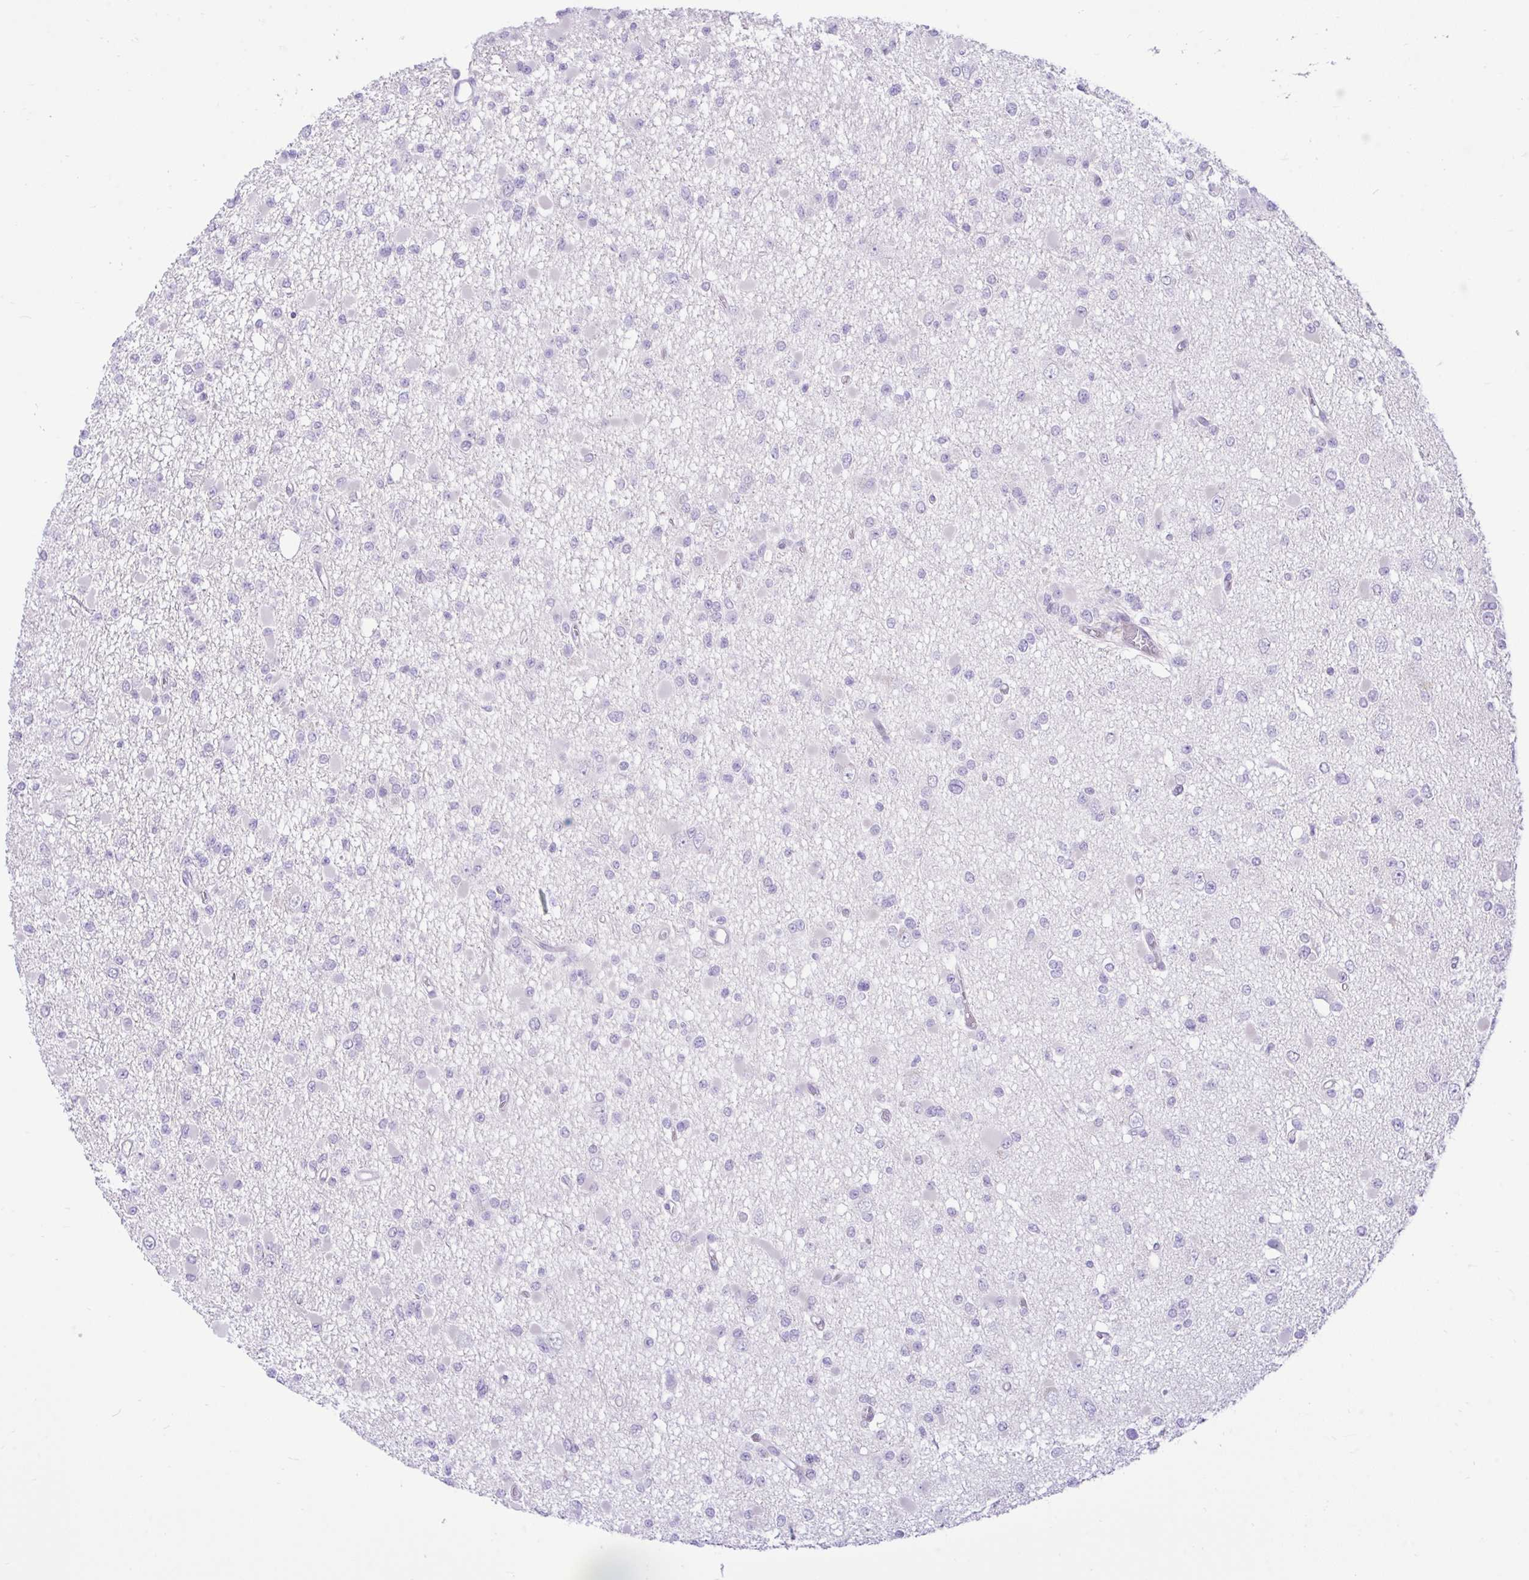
{"staining": {"intensity": "negative", "quantity": "none", "location": "none"}, "tissue": "glioma", "cell_type": "Tumor cells", "image_type": "cancer", "snomed": [{"axis": "morphology", "description": "Glioma, malignant, Low grade"}, {"axis": "topography", "description": "Brain"}], "caption": "Tumor cells show no significant protein expression in glioma.", "gene": "ZNF101", "patient": {"sex": "female", "age": 22}}